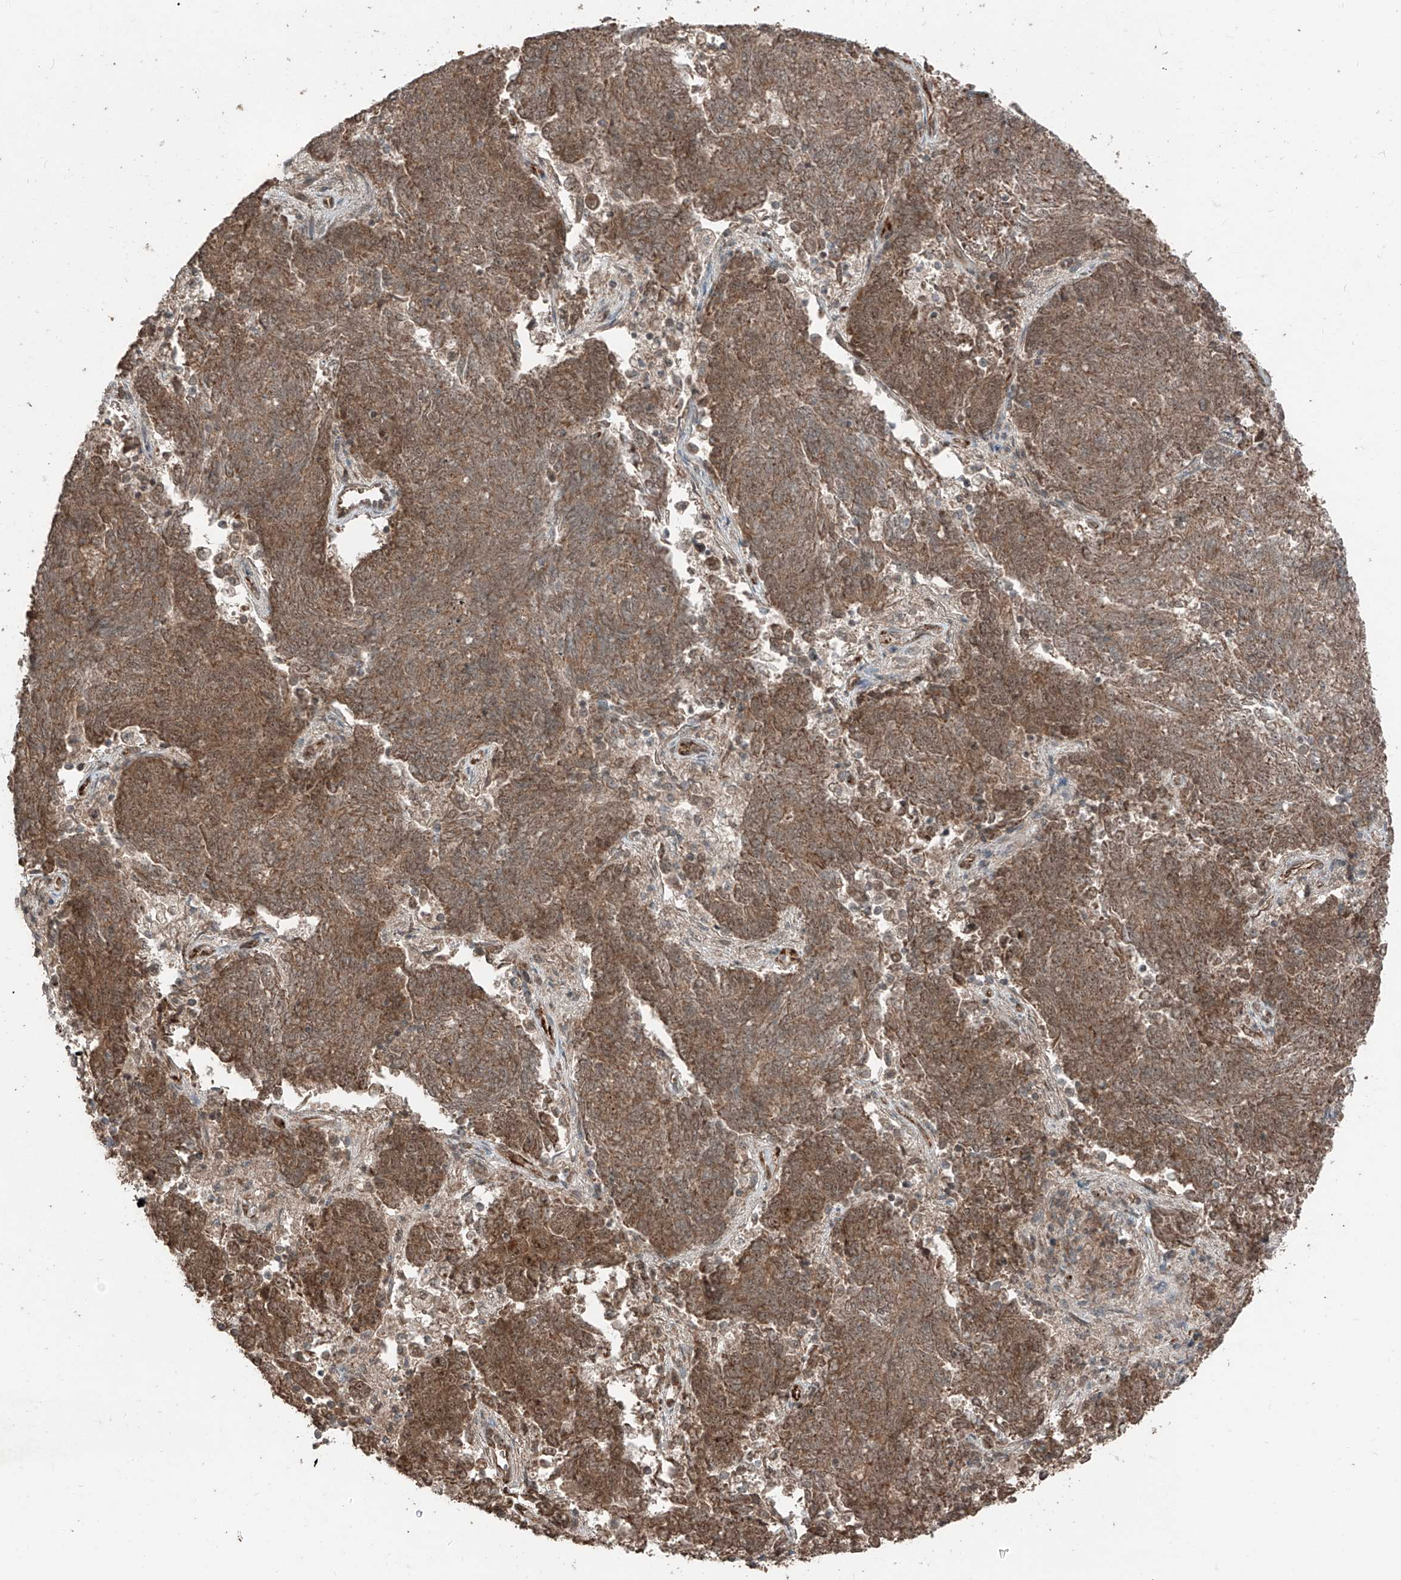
{"staining": {"intensity": "moderate", "quantity": ">75%", "location": "cytoplasmic/membranous"}, "tissue": "endometrial cancer", "cell_type": "Tumor cells", "image_type": "cancer", "snomed": [{"axis": "morphology", "description": "Adenocarcinoma, NOS"}, {"axis": "topography", "description": "Endometrium"}], "caption": "Immunohistochemistry (IHC) staining of endometrial adenocarcinoma, which reveals medium levels of moderate cytoplasmic/membranous expression in approximately >75% of tumor cells indicating moderate cytoplasmic/membranous protein positivity. The staining was performed using DAB (brown) for protein detection and nuclei were counterstained in hematoxylin (blue).", "gene": "ZNF620", "patient": {"sex": "female", "age": 80}}